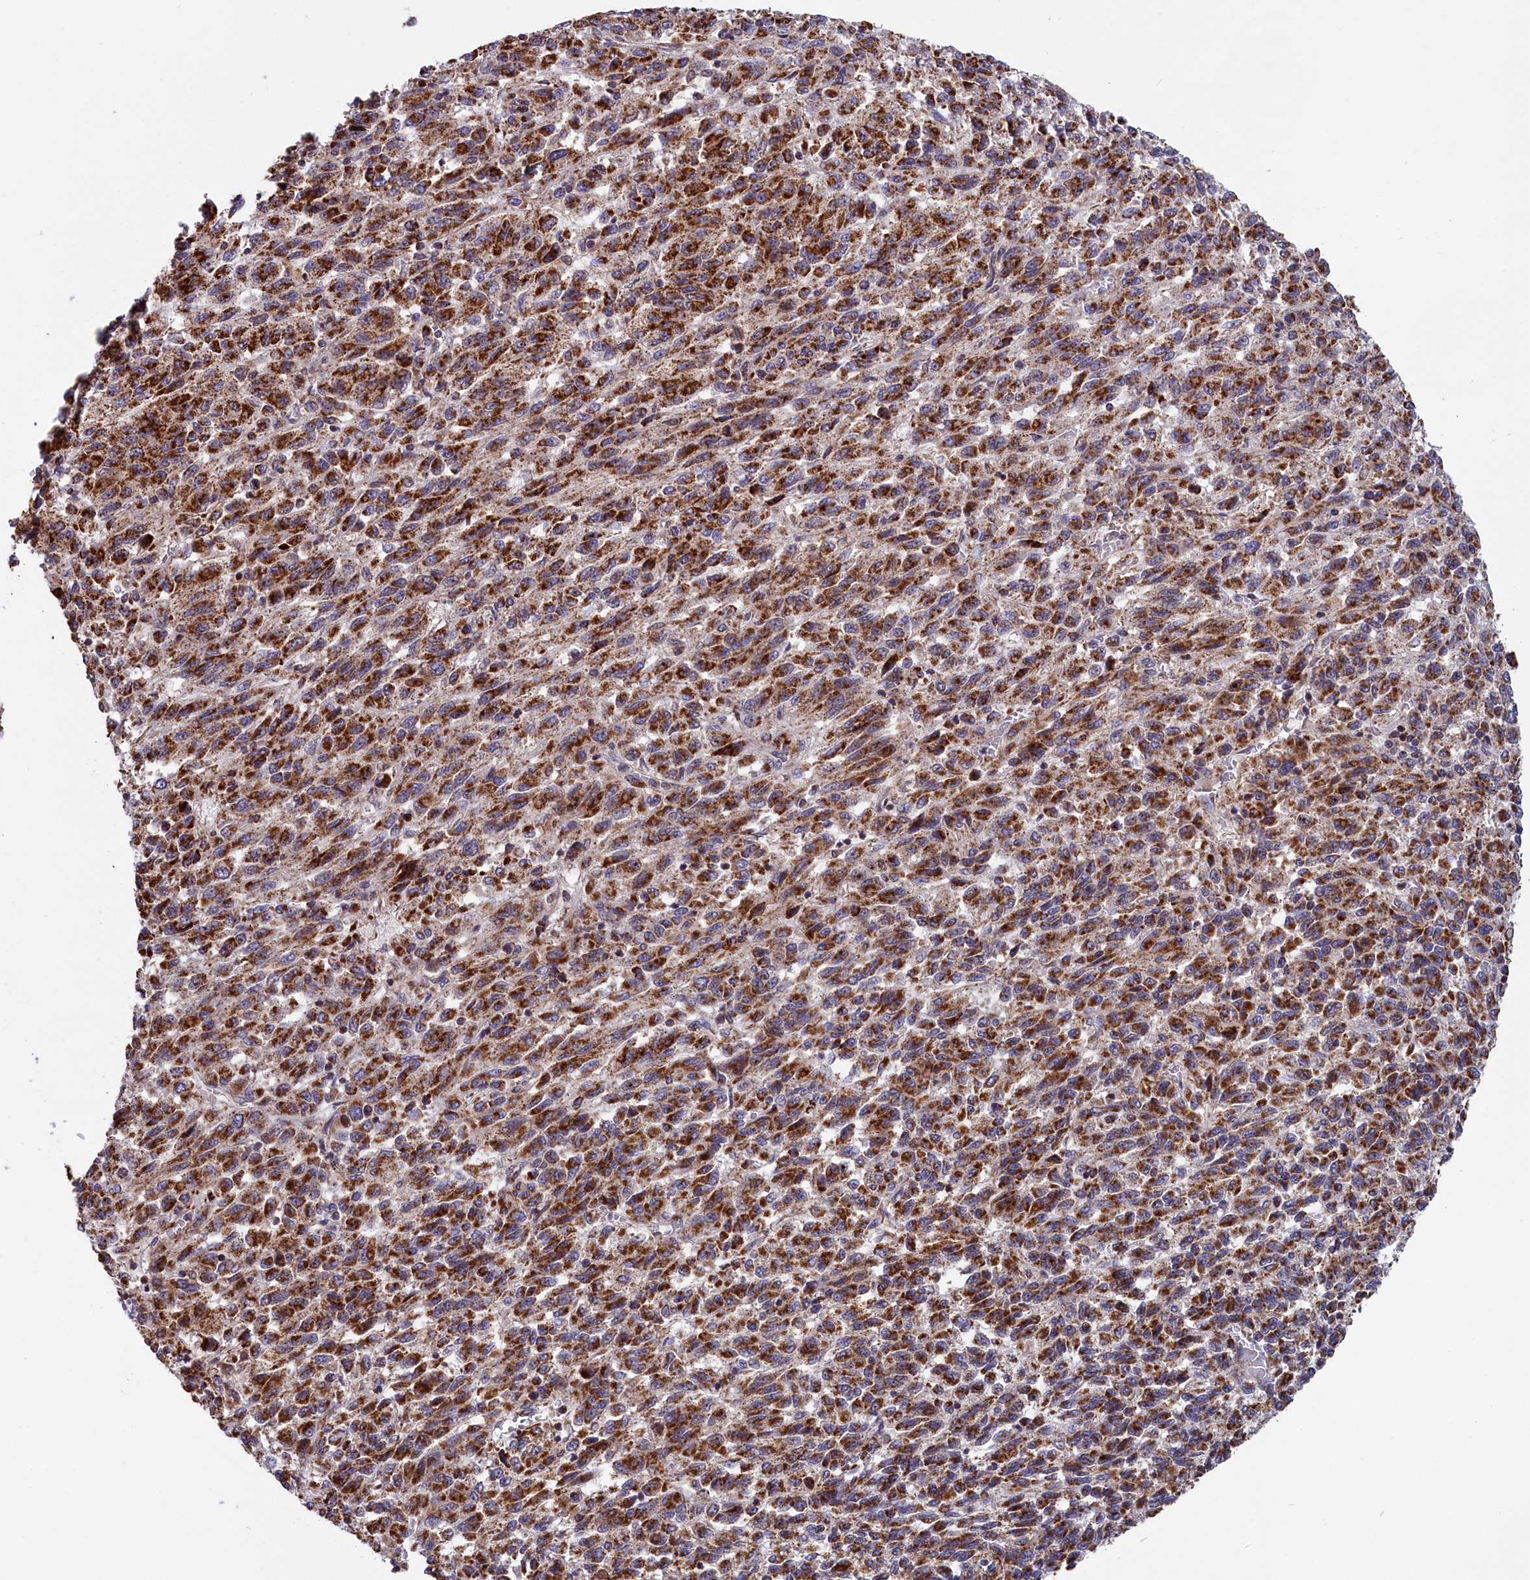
{"staining": {"intensity": "strong", "quantity": ">75%", "location": "cytoplasmic/membranous"}, "tissue": "melanoma", "cell_type": "Tumor cells", "image_type": "cancer", "snomed": [{"axis": "morphology", "description": "Malignant melanoma, Metastatic site"}, {"axis": "topography", "description": "Lung"}], "caption": "This is an image of immunohistochemistry (IHC) staining of melanoma, which shows strong staining in the cytoplasmic/membranous of tumor cells.", "gene": "TIMM44", "patient": {"sex": "male", "age": 64}}